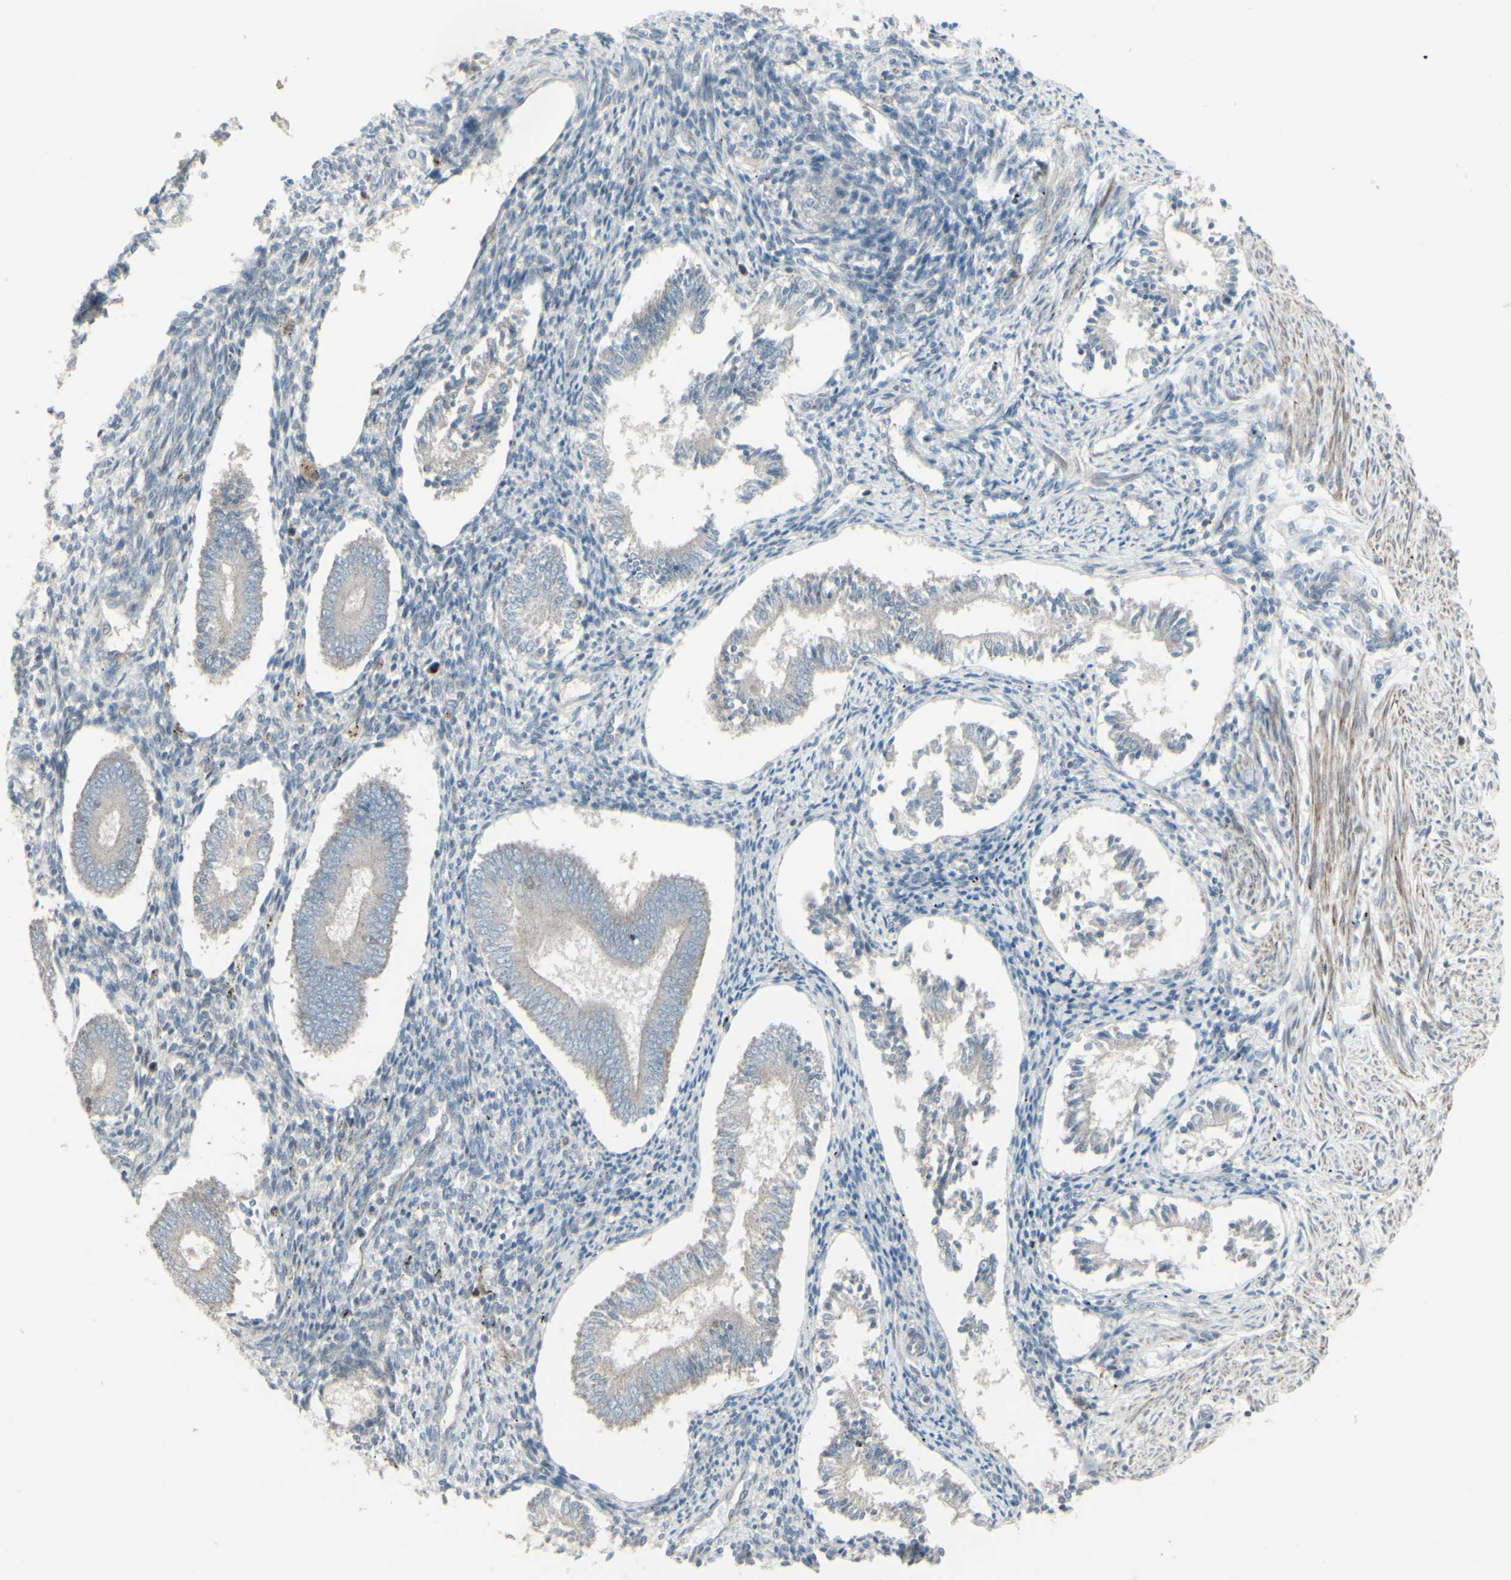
{"staining": {"intensity": "weak", "quantity": "<25%", "location": "nuclear"}, "tissue": "endometrium", "cell_type": "Cells in endometrial stroma", "image_type": "normal", "snomed": [{"axis": "morphology", "description": "Normal tissue, NOS"}, {"axis": "topography", "description": "Endometrium"}], "caption": "Immunohistochemical staining of unremarkable human endometrium demonstrates no significant staining in cells in endometrial stroma.", "gene": "GMNN", "patient": {"sex": "female", "age": 42}}